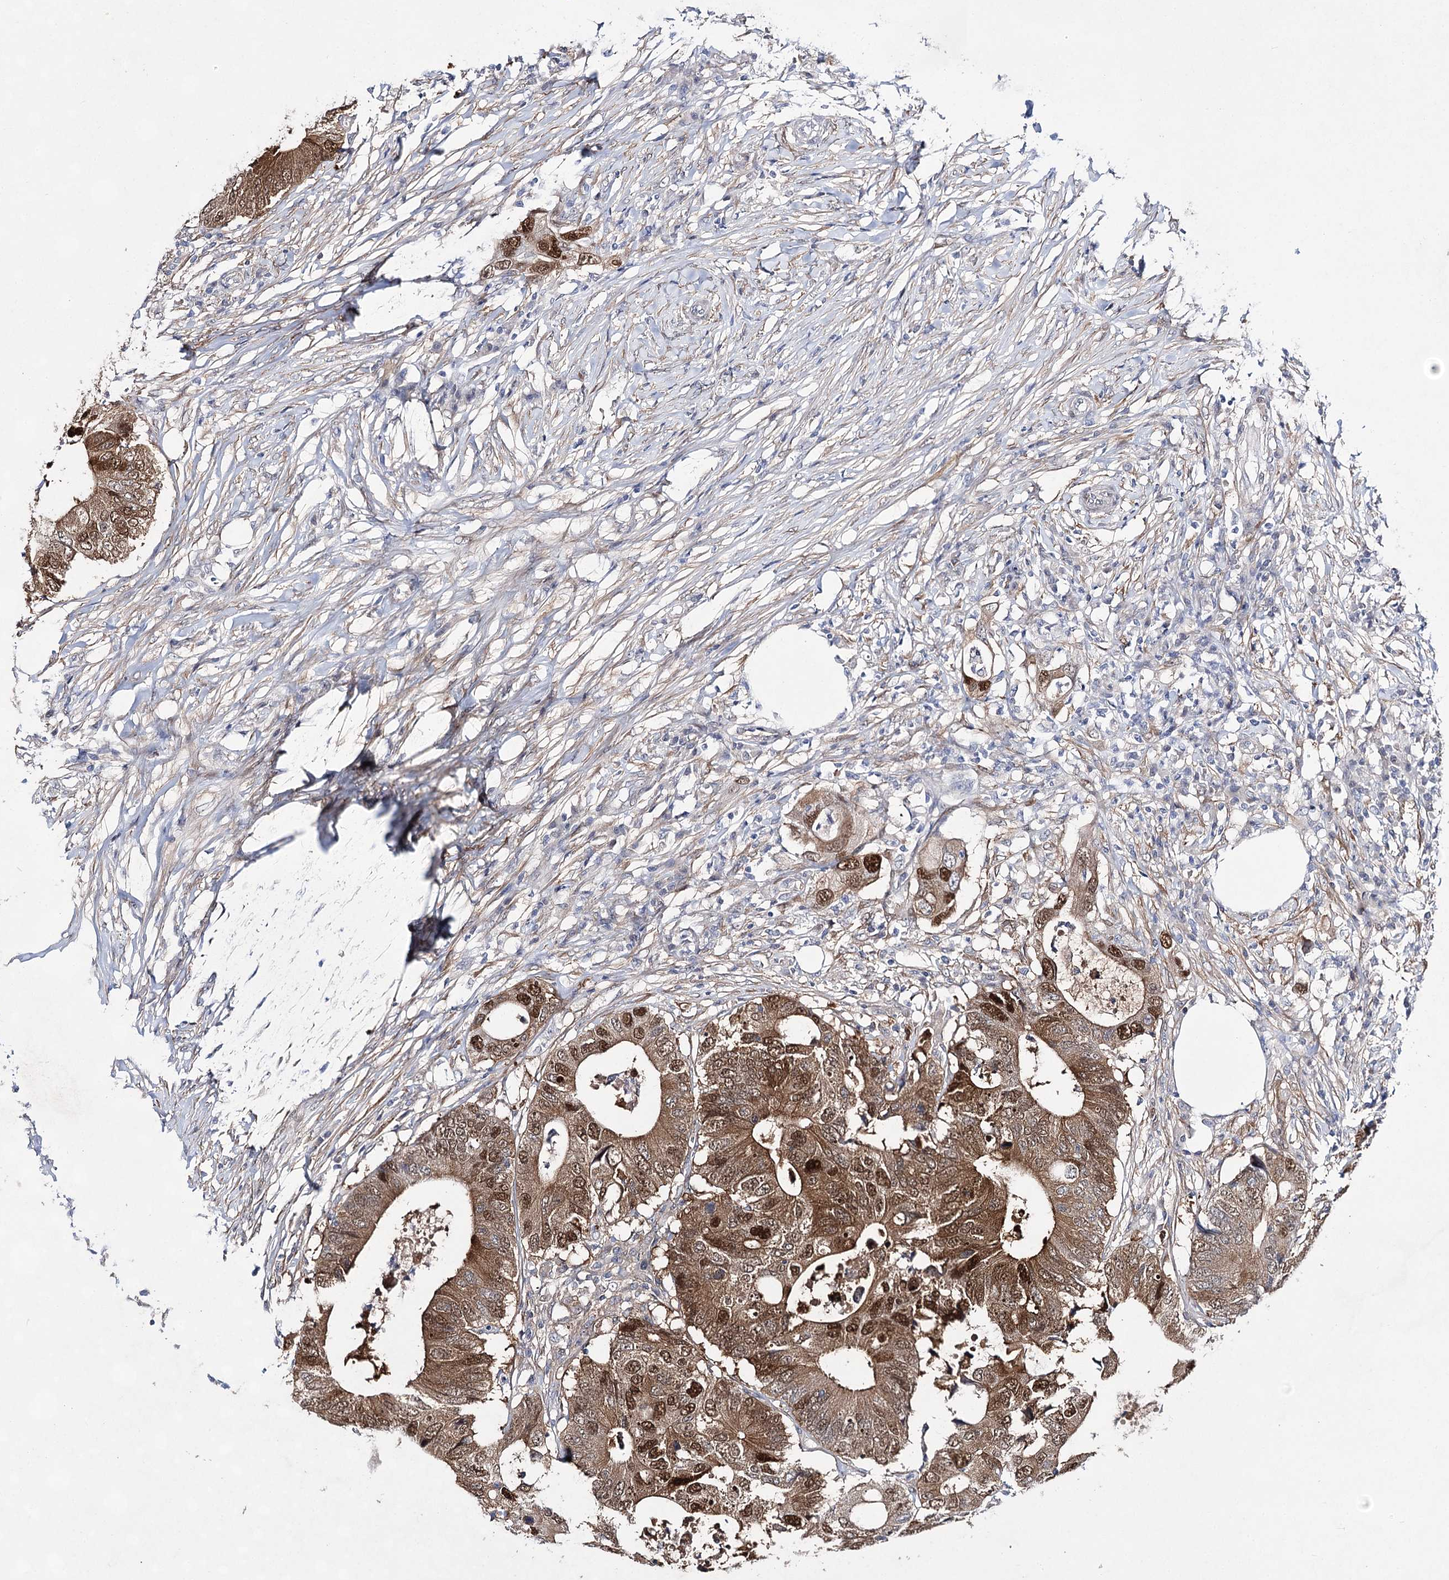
{"staining": {"intensity": "strong", "quantity": ">75%", "location": "cytoplasmic/membranous,nuclear"}, "tissue": "colorectal cancer", "cell_type": "Tumor cells", "image_type": "cancer", "snomed": [{"axis": "morphology", "description": "Adenocarcinoma, NOS"}, {"axis": "topography", "description": "Colon"}], "caption": "IHC image of neoplastic tissue: adenocarcinoma (colorectal) stained using IHC reveals high levels of strong protein expression localized specifically in the cytoplasmic/membranous and nuclear of tumor cells, appearing as a cytoplasmic/membranous and nuclear brown color.", "gene": "UGDH", "patient": {"sex": "male", "age": 71}}